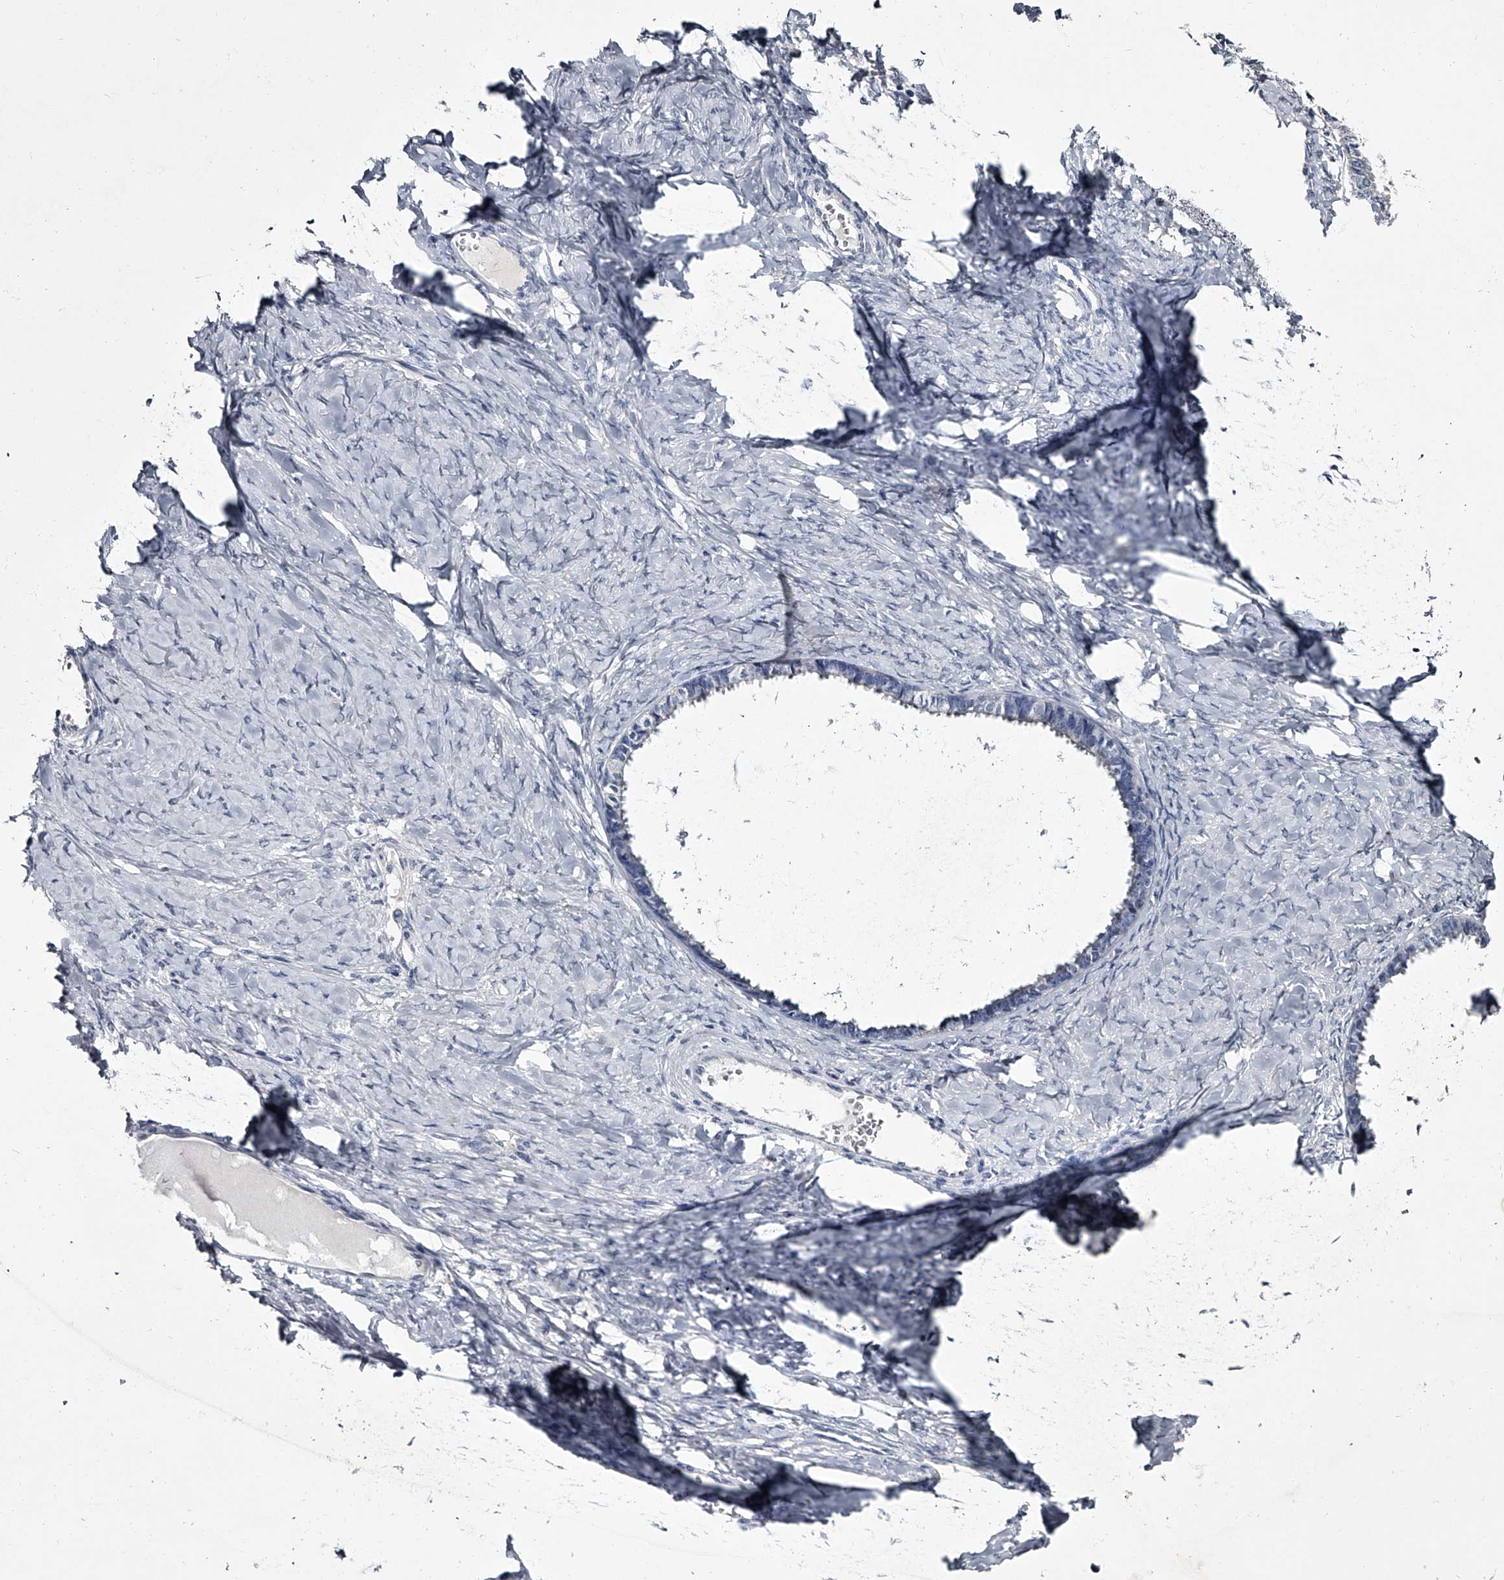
{"staining": {"intensity": "negative", "quantity": "none", "location": "none"}, "tissue": "ovarian cancer", "cell_type": "Tumor cells", "image_type": "cancer", "snomed": [{"axis": "morphology", "description": "Cystadenocarcinoma, serous, NOS"}, {"axis": "topography", "description": "Ovary"}], "caption": "Protein analysis of ovarian serous cystadenocarcinoma shows no significant staining in tumor cells. (DAB (3,3'-diaminobenzidine) immunohistochemistry with hematoxylin counter stain).", "gene": "GAPVD1", "patient": {"sex": "female", "age": 79}}